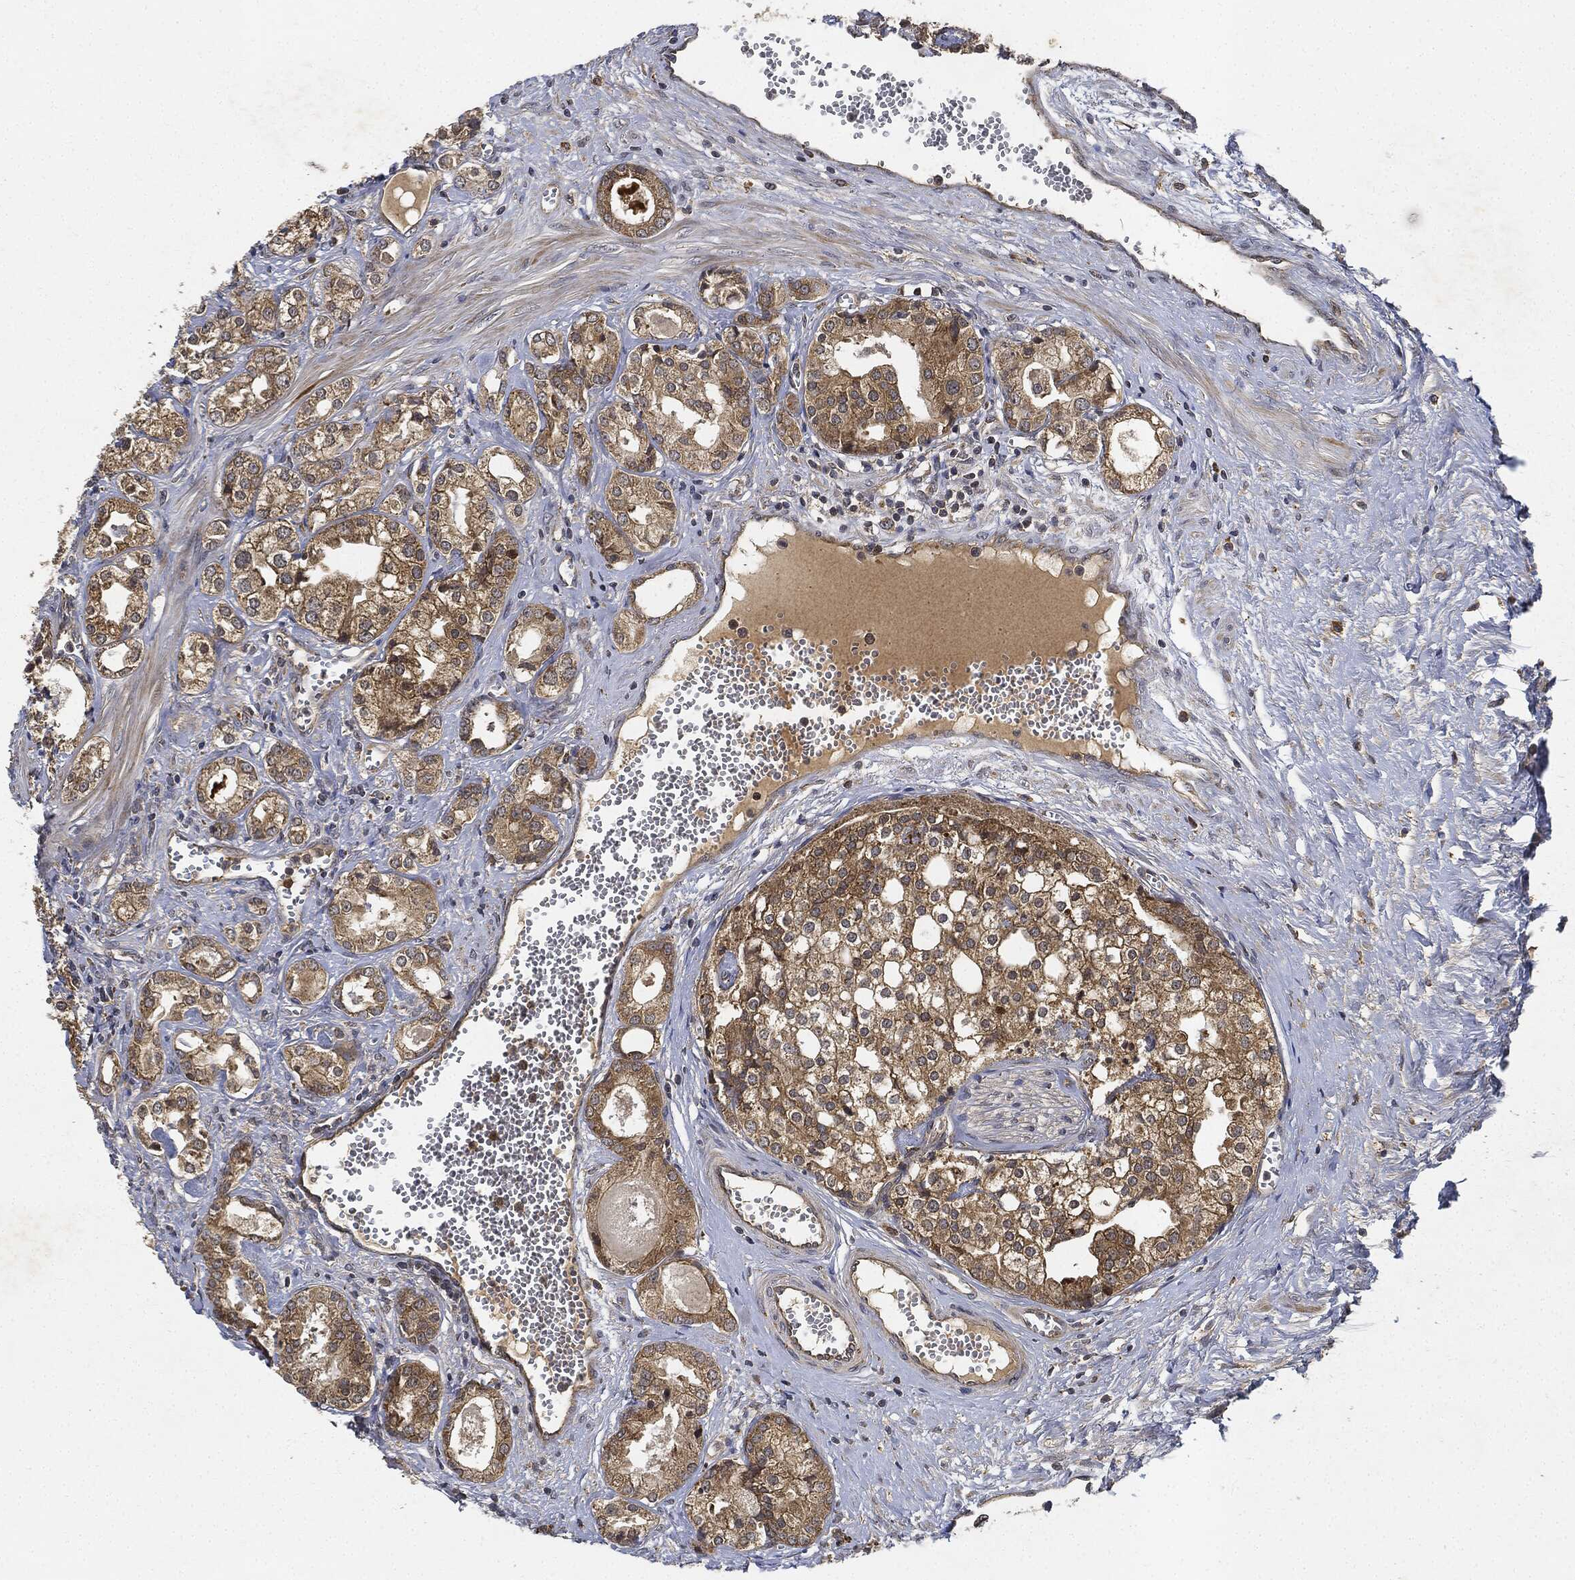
{"staining": {"intensity": "moderate", "quantity": "25%-75%", "location": "cytoplasmic/membranous"}, "tissue": "prostate cancer", "cell_type": "Tumor cells", "image_type": "cancer", "snomed": [{"axis": "morphology", "description": "Adenocarcinoma, NOS"}, {"axis": "topography", "description": "Prostate and seminal vesicle, NOS"}, {"axis": "topography", "description": "Prostate"}], "caption": "Tumor cells display medium levels of moderate cytoplasmic/membranous positivity in about 25%-75% of cells in human prostate adenocarcinoma.", "gene": "MLST8", "patient": {"sex": "male", "age": 62}}